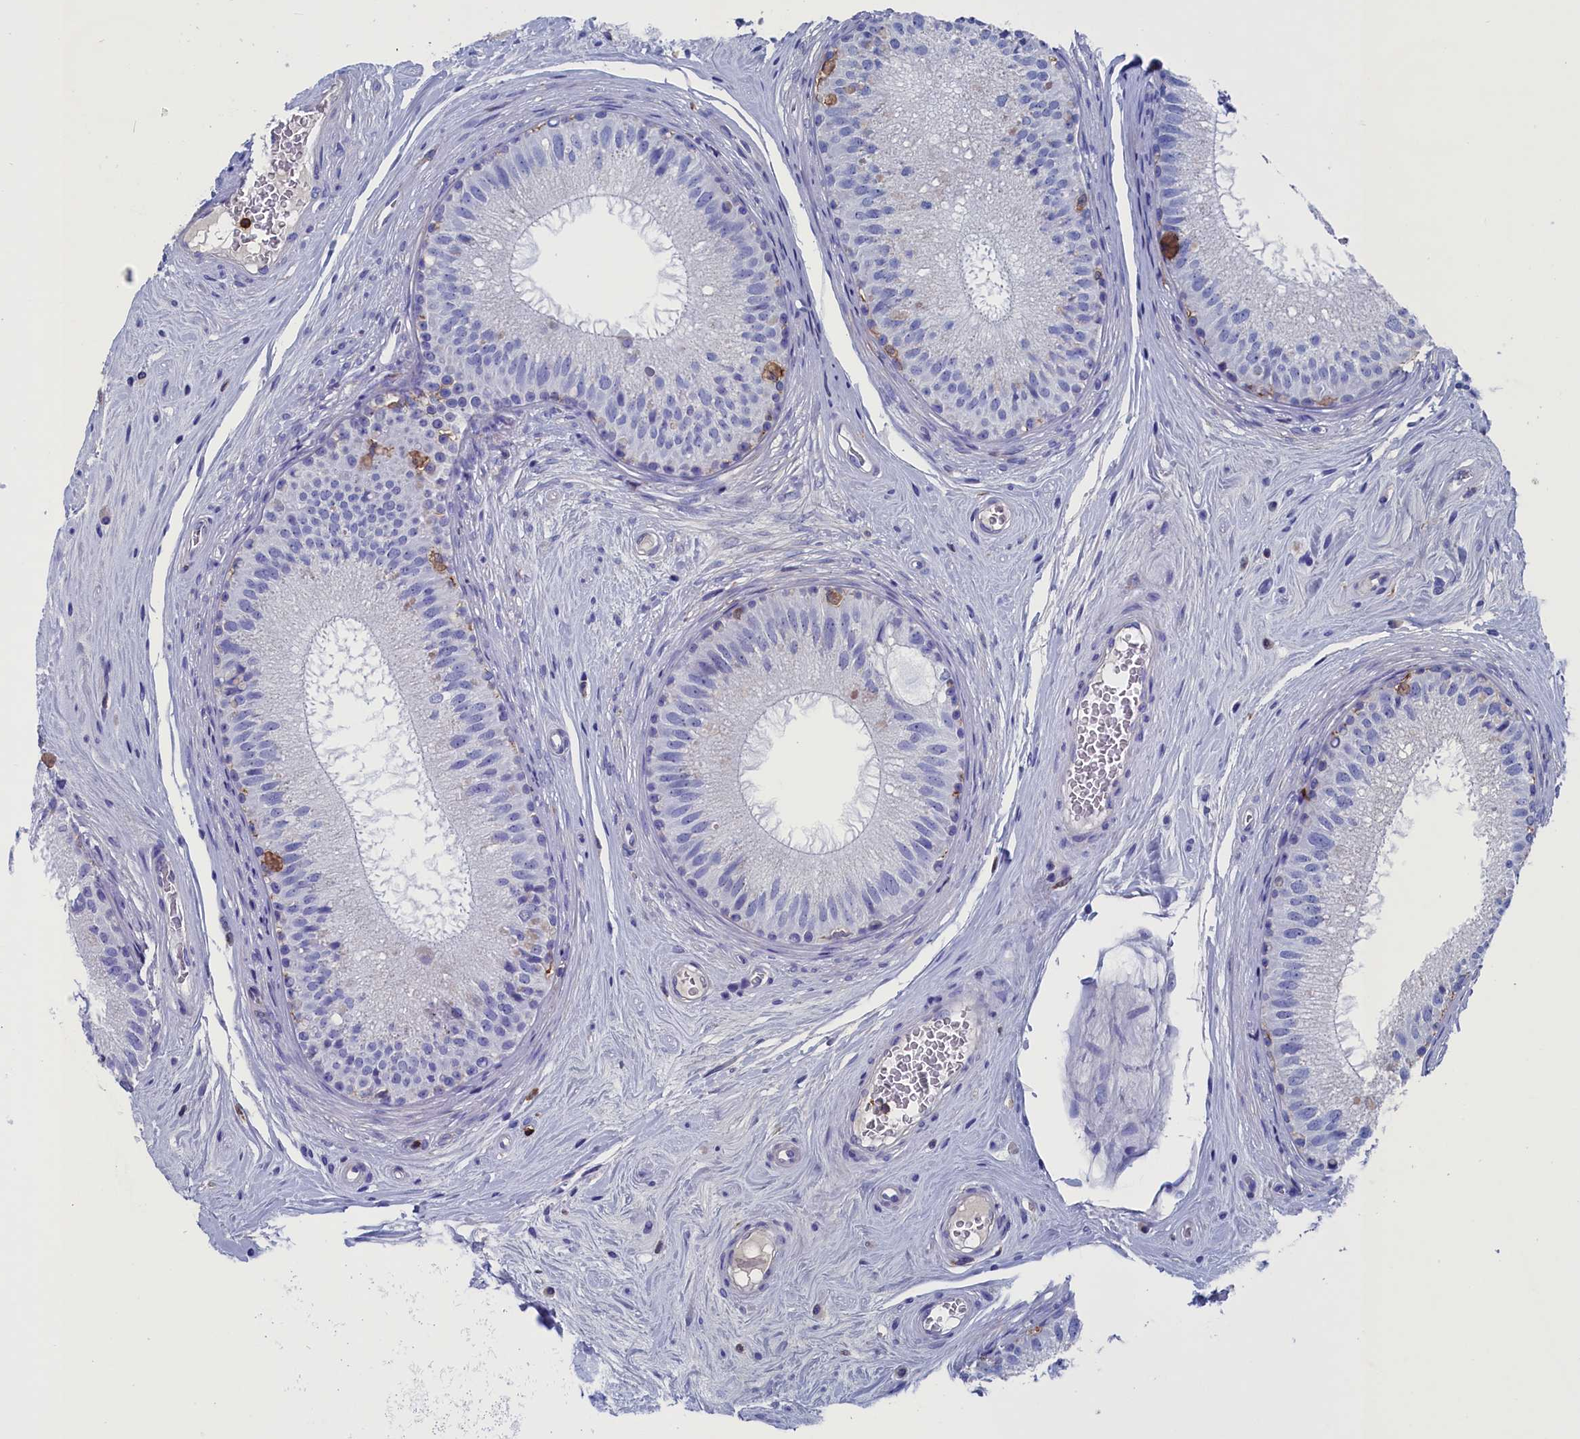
{"staining": {"intensity": "moderate", "quantity": "<25%", "location": "cytoplasmic/membranous"}, "tissue": "epididymis", "cell_type": "Glandular cells", "image_type": "normal", "snomed": [{"axis": "morphology", "description": "Normal tissue, NOS"}, {"axis": "topography", "description": "Epididymis"}], "caption": "Immunohistochemical staining of normal epididymis demonstrates low levels of moderate cytoplasmic/membranous positivity in approximately <25% of glandular cells. The protein is stained brown, and the nuclei are stained in blue (DAB (3,3'-diaminobenzidine) IHC with brightfield microscopy, high magnification).", "gene": "TYROBP", "patient": {"sex": "male", "age": 33}}